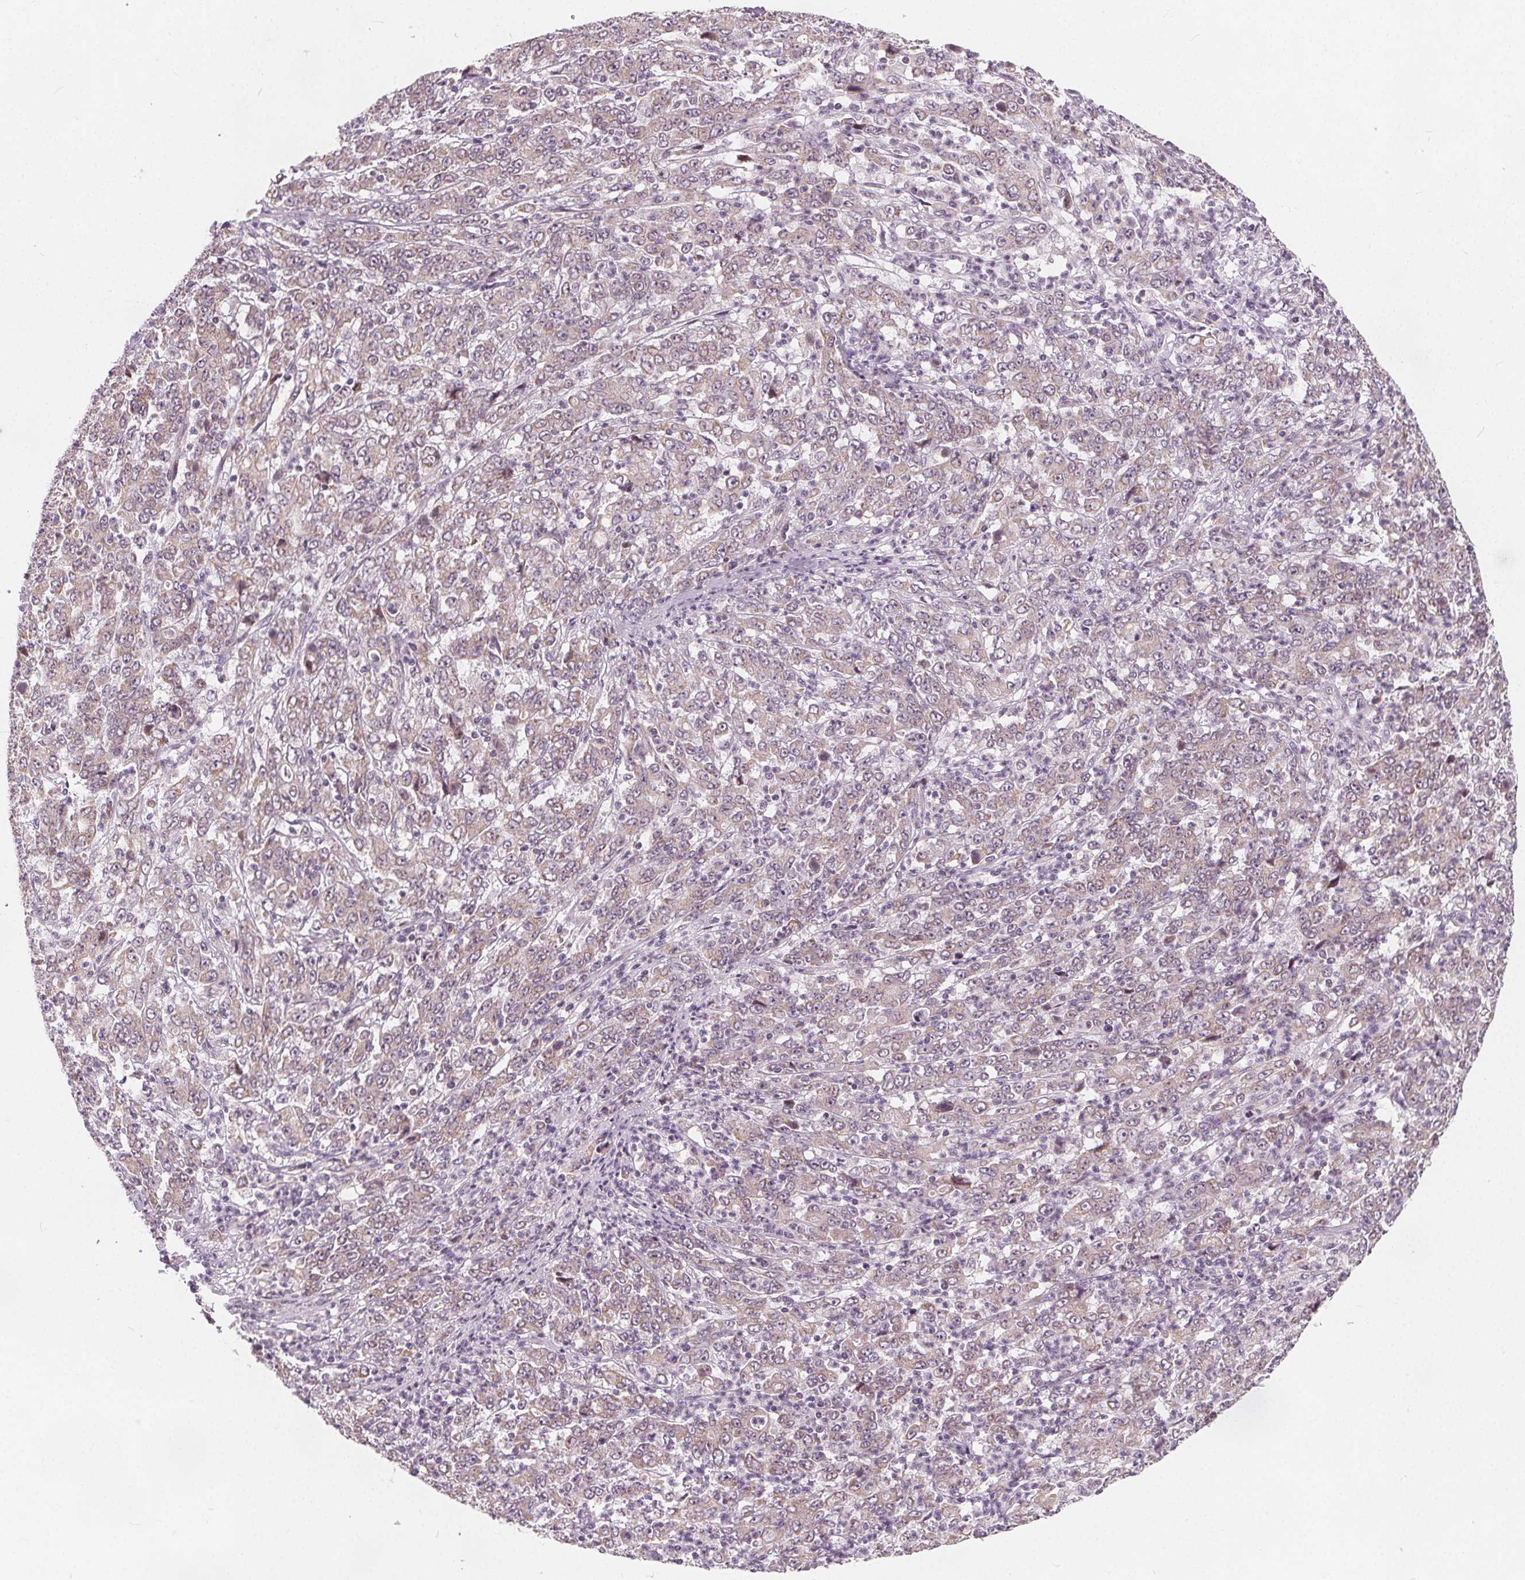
{"staining": {"intensity": "weak", "quantity": "<25%", "location": "cytoplasmic/membranous"}, "tissue": "stomach cancer", "cell_type": "Tumor cells", "image_type": "cancer", "snomed": [{"axis": "morphology", "description": "Adenocarcinoma, NOS"}, {"axis": "topography", "description": "Stomach, lower"}], "caption": "The immunohistochemistry histopathology image has no significant positivity in tumor cells of stomach adenocarcinoma tissue. Nuclei are stained in blue.", "gene": "NUP210L", "patient": {"sex": "female", "age": 71}}